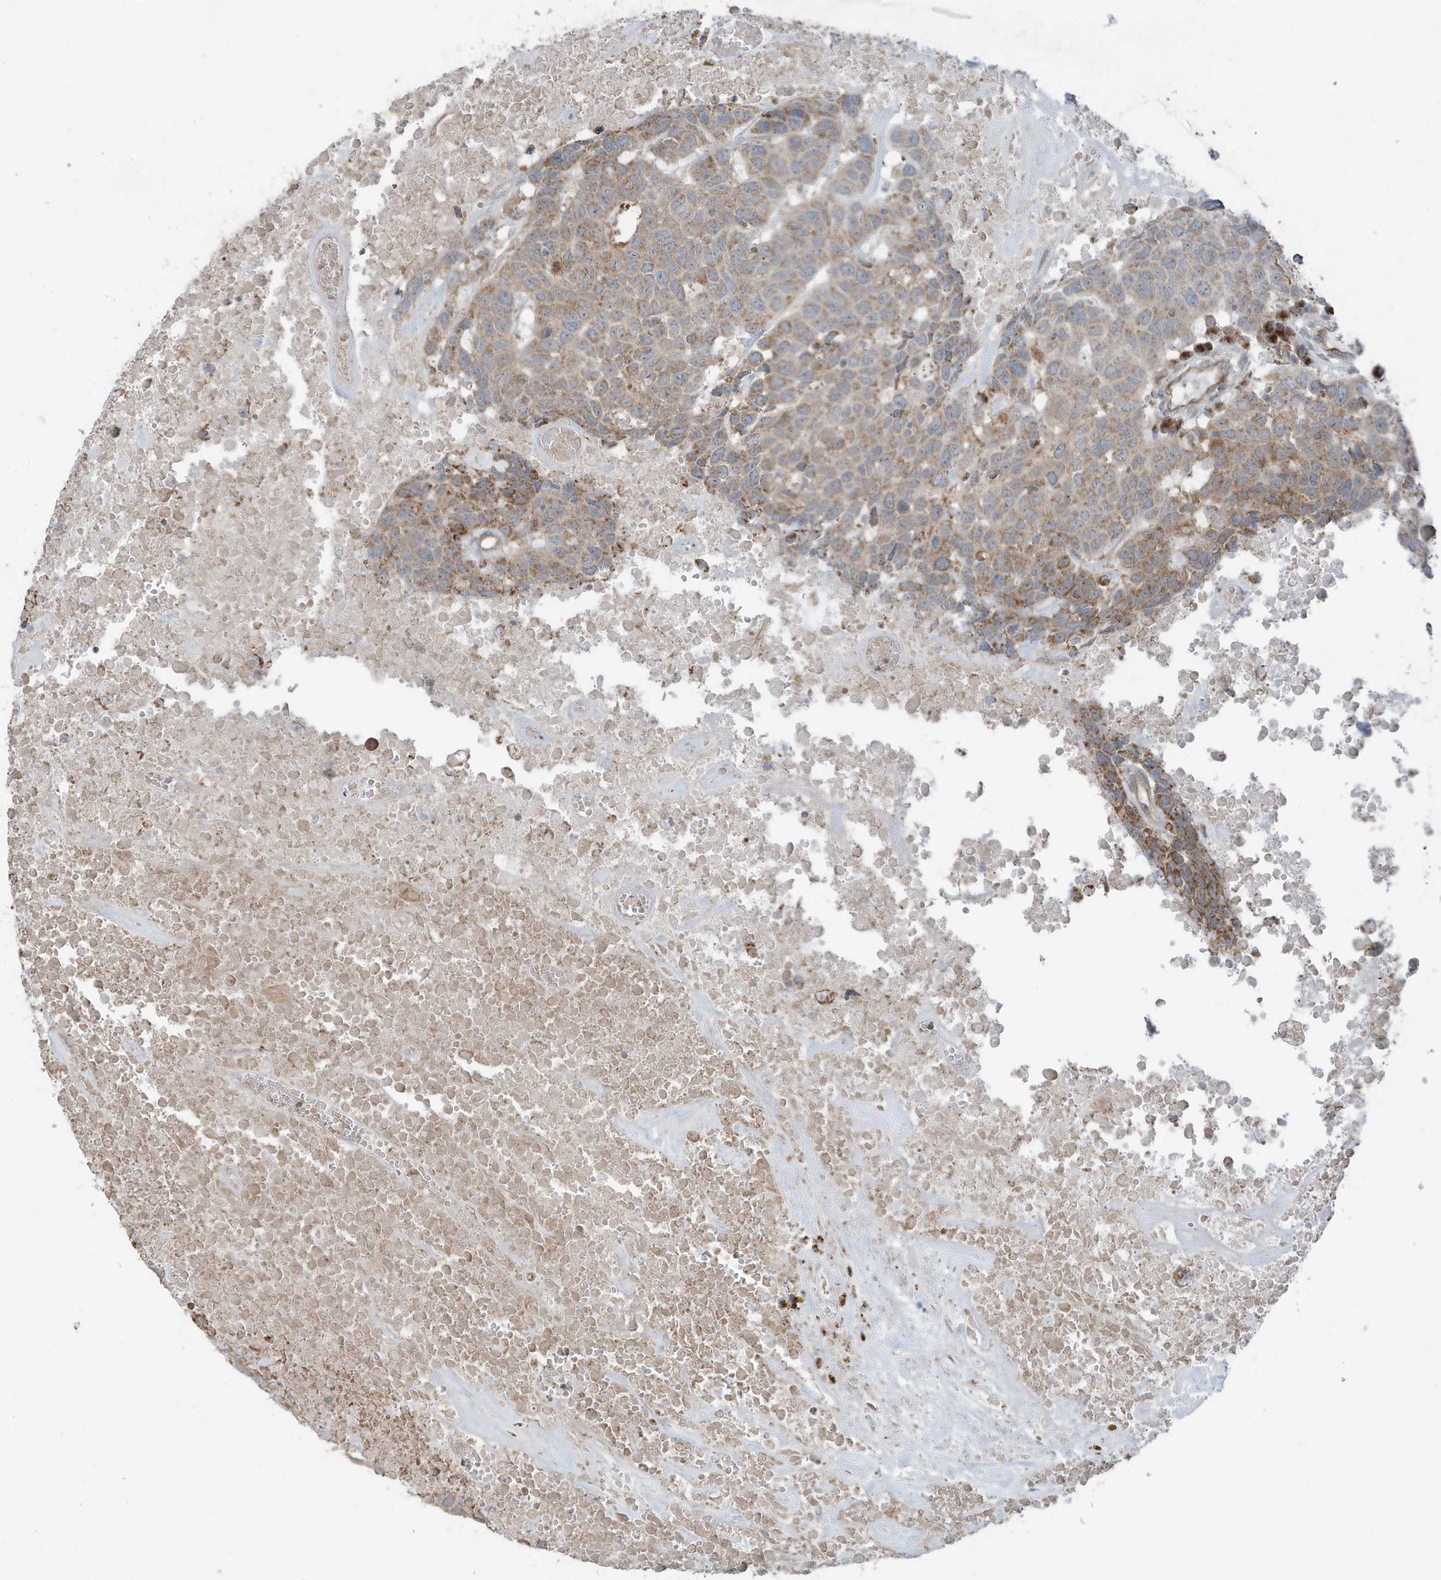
{"staining": {"intensity": "moderate", "quantity": ">75%", "location": "cytoplasmic/membranous"}, "tissue": "head and neck cancer", "cell_type": "Tumor cells", "image_type": "cancer", "snomed": [{"axis": "morphology", "description": "Squamous cell carcinoma, NOS"}, {"axis": "topography", "description": "Head-Neck"}], "caption": "Moderate cytoplasmic/membranous protein staining is appreciated in approximately >75% of tumor cells in squamous cell carcinoma (head and neck). The staining is performed using DAB brown chromogen to label protein expression. The nuclei are counter-stained blue using hematoxylin.", "gene": "GOLGA4", "patient": {"sex": "male", "age": 66}}